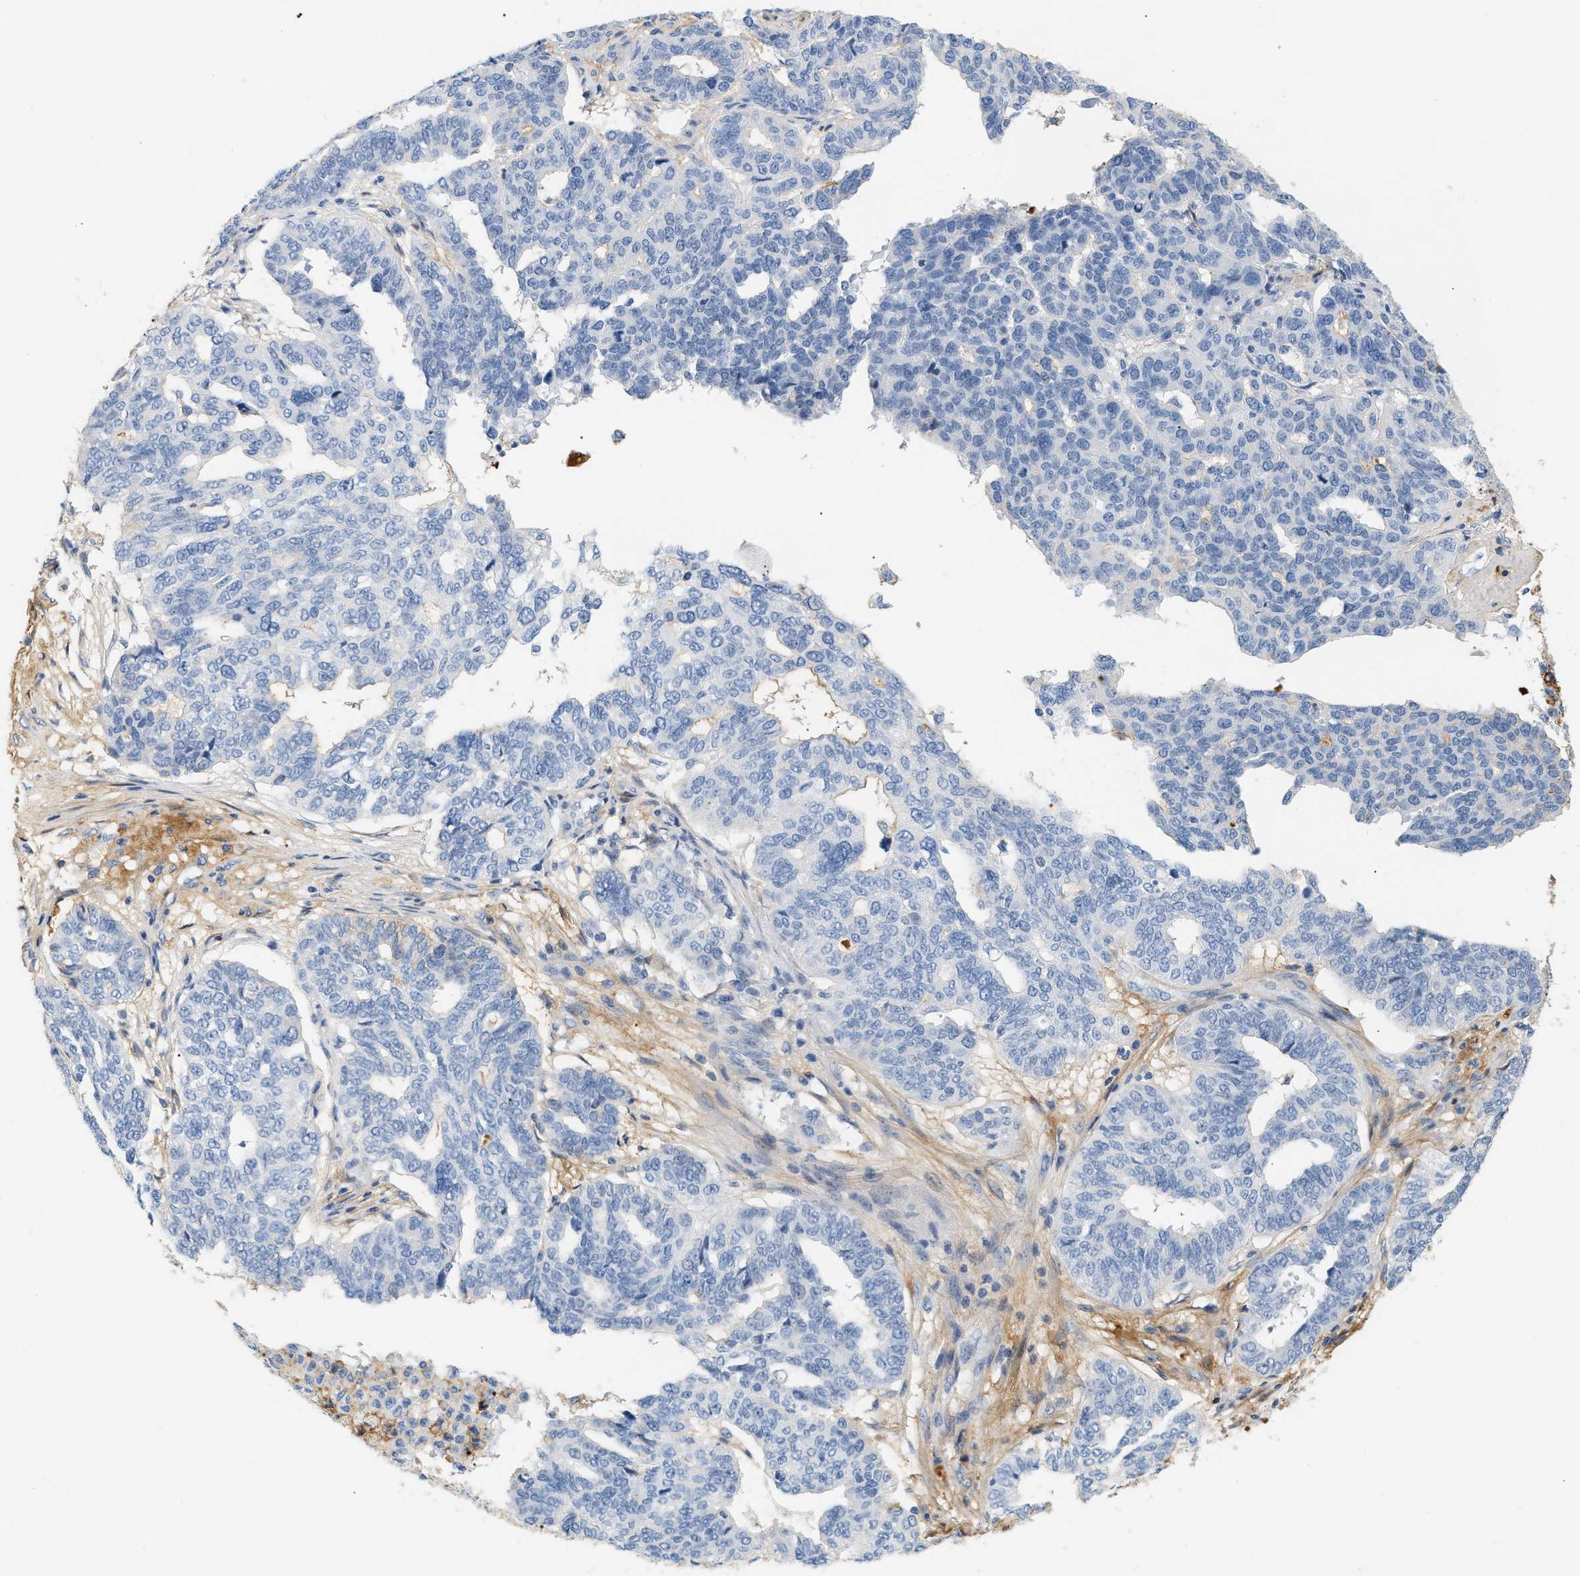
{"staining": {"intensity": "negative", "quantity": "none", "location": "none"}, "tissue": "ovarian cancer", "cell_type": "Tumor cells", "image_type": "cancer", "snomed": [{"axis": "morphology", "description": "Cystadenocarcinoma, serous, NOS"}, {"axis": "topography", "description": "Ovary"}], "caption": "Immunohistochemistry micrograph of serous cystadenocarcinoma (ovarian) stained for a protein (brown), which demonstrates no staining in tumor cells.", "gene": "CFH", "patient": {"sex": "female", "age": 59}}